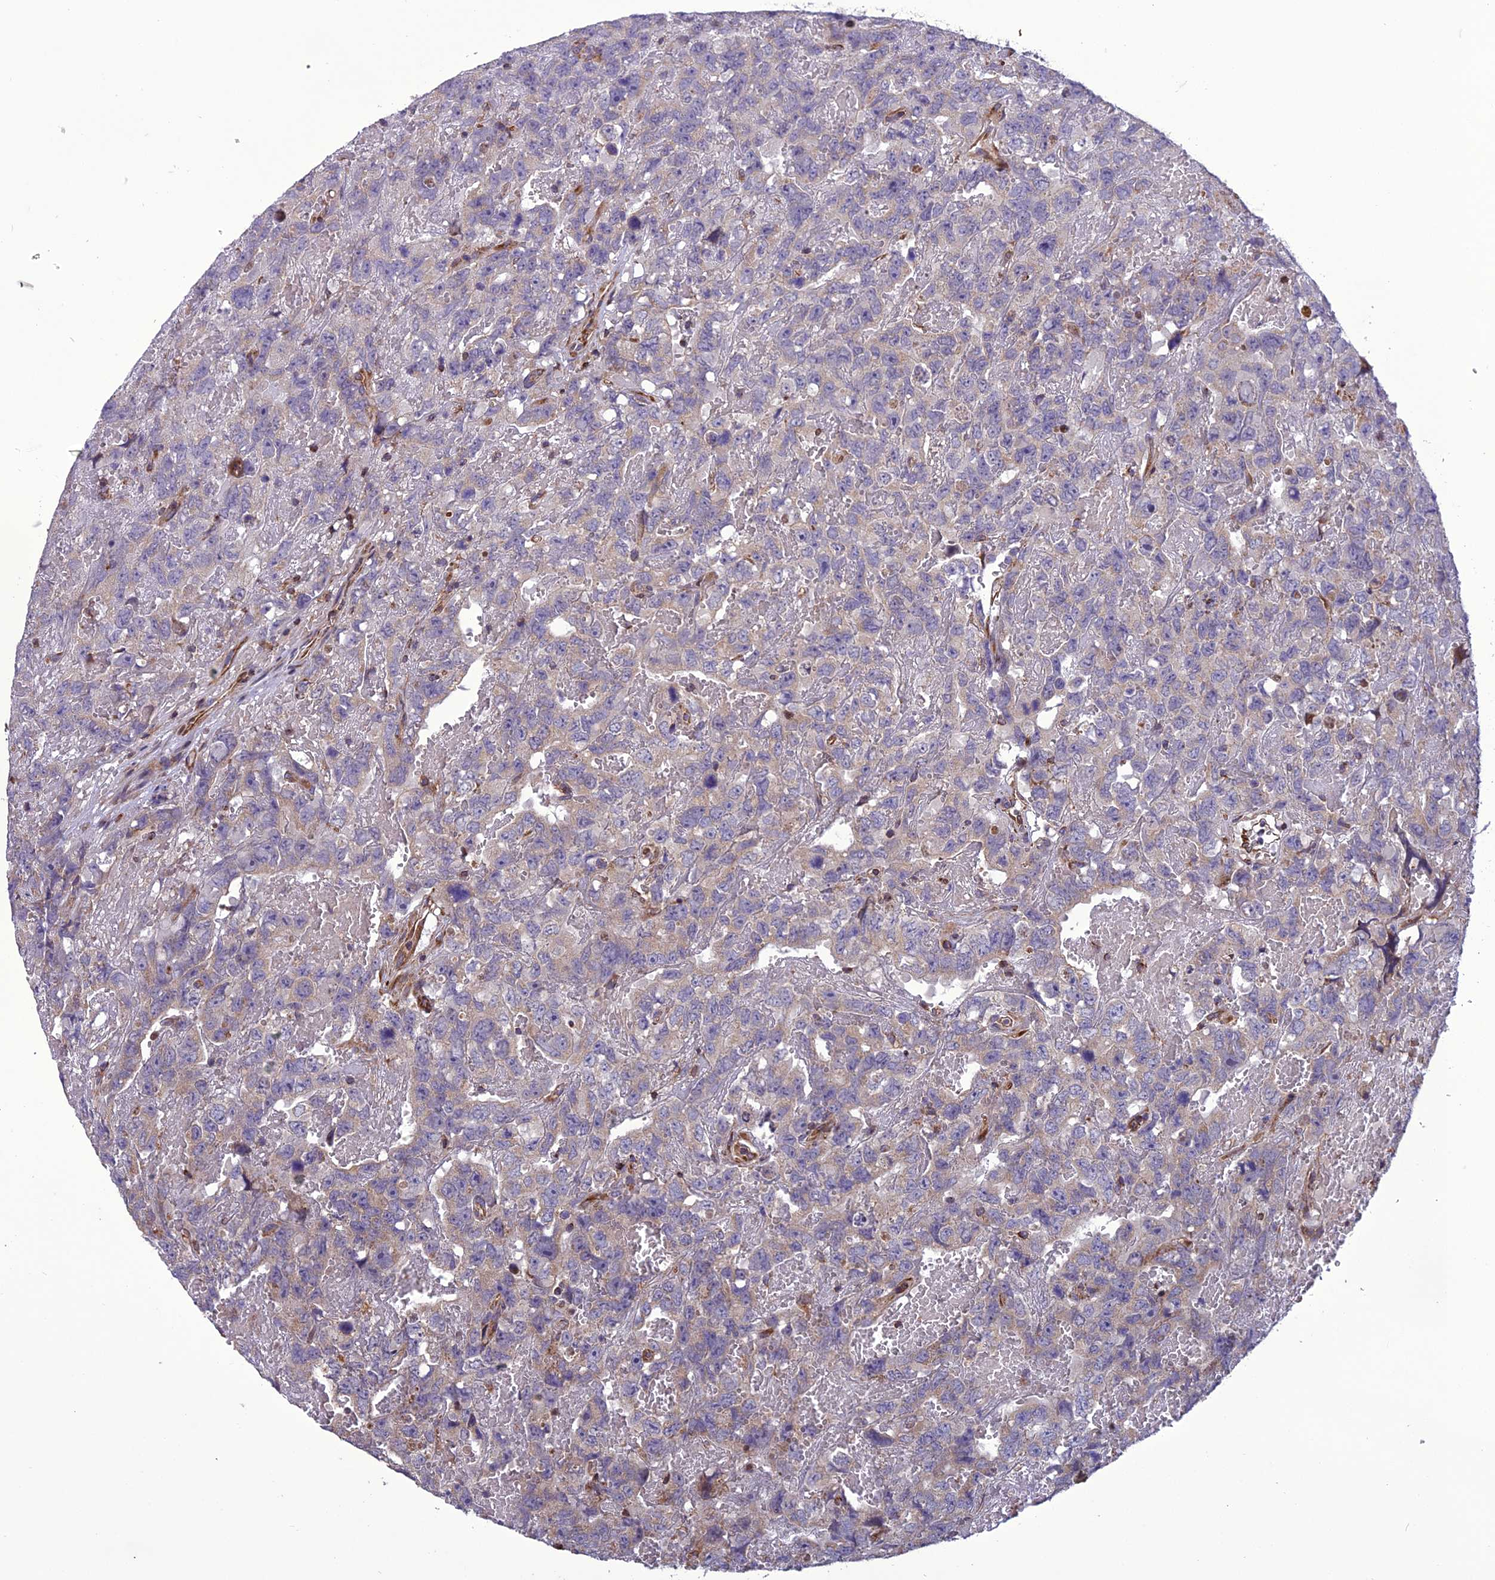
{"staining": {"intensity": "negative", "quantity": "none", "location": "none"}, "tissue": "testis cancer", "cell_type": "Tumor cells", "image_type": "cancer", "snomed": [{"axis": "morphology", "description": "Carcinoma, Embryonal, NOS"}, {"axis": "topography", "description": "Testis"}], "caption": "A photomicrograph of embryonal carcinoma (testis) stained for a protein reveals no brown staining in tumor cells.", "gene": "GIMAP1", "patient": {"sex": "male", "age": 45}}